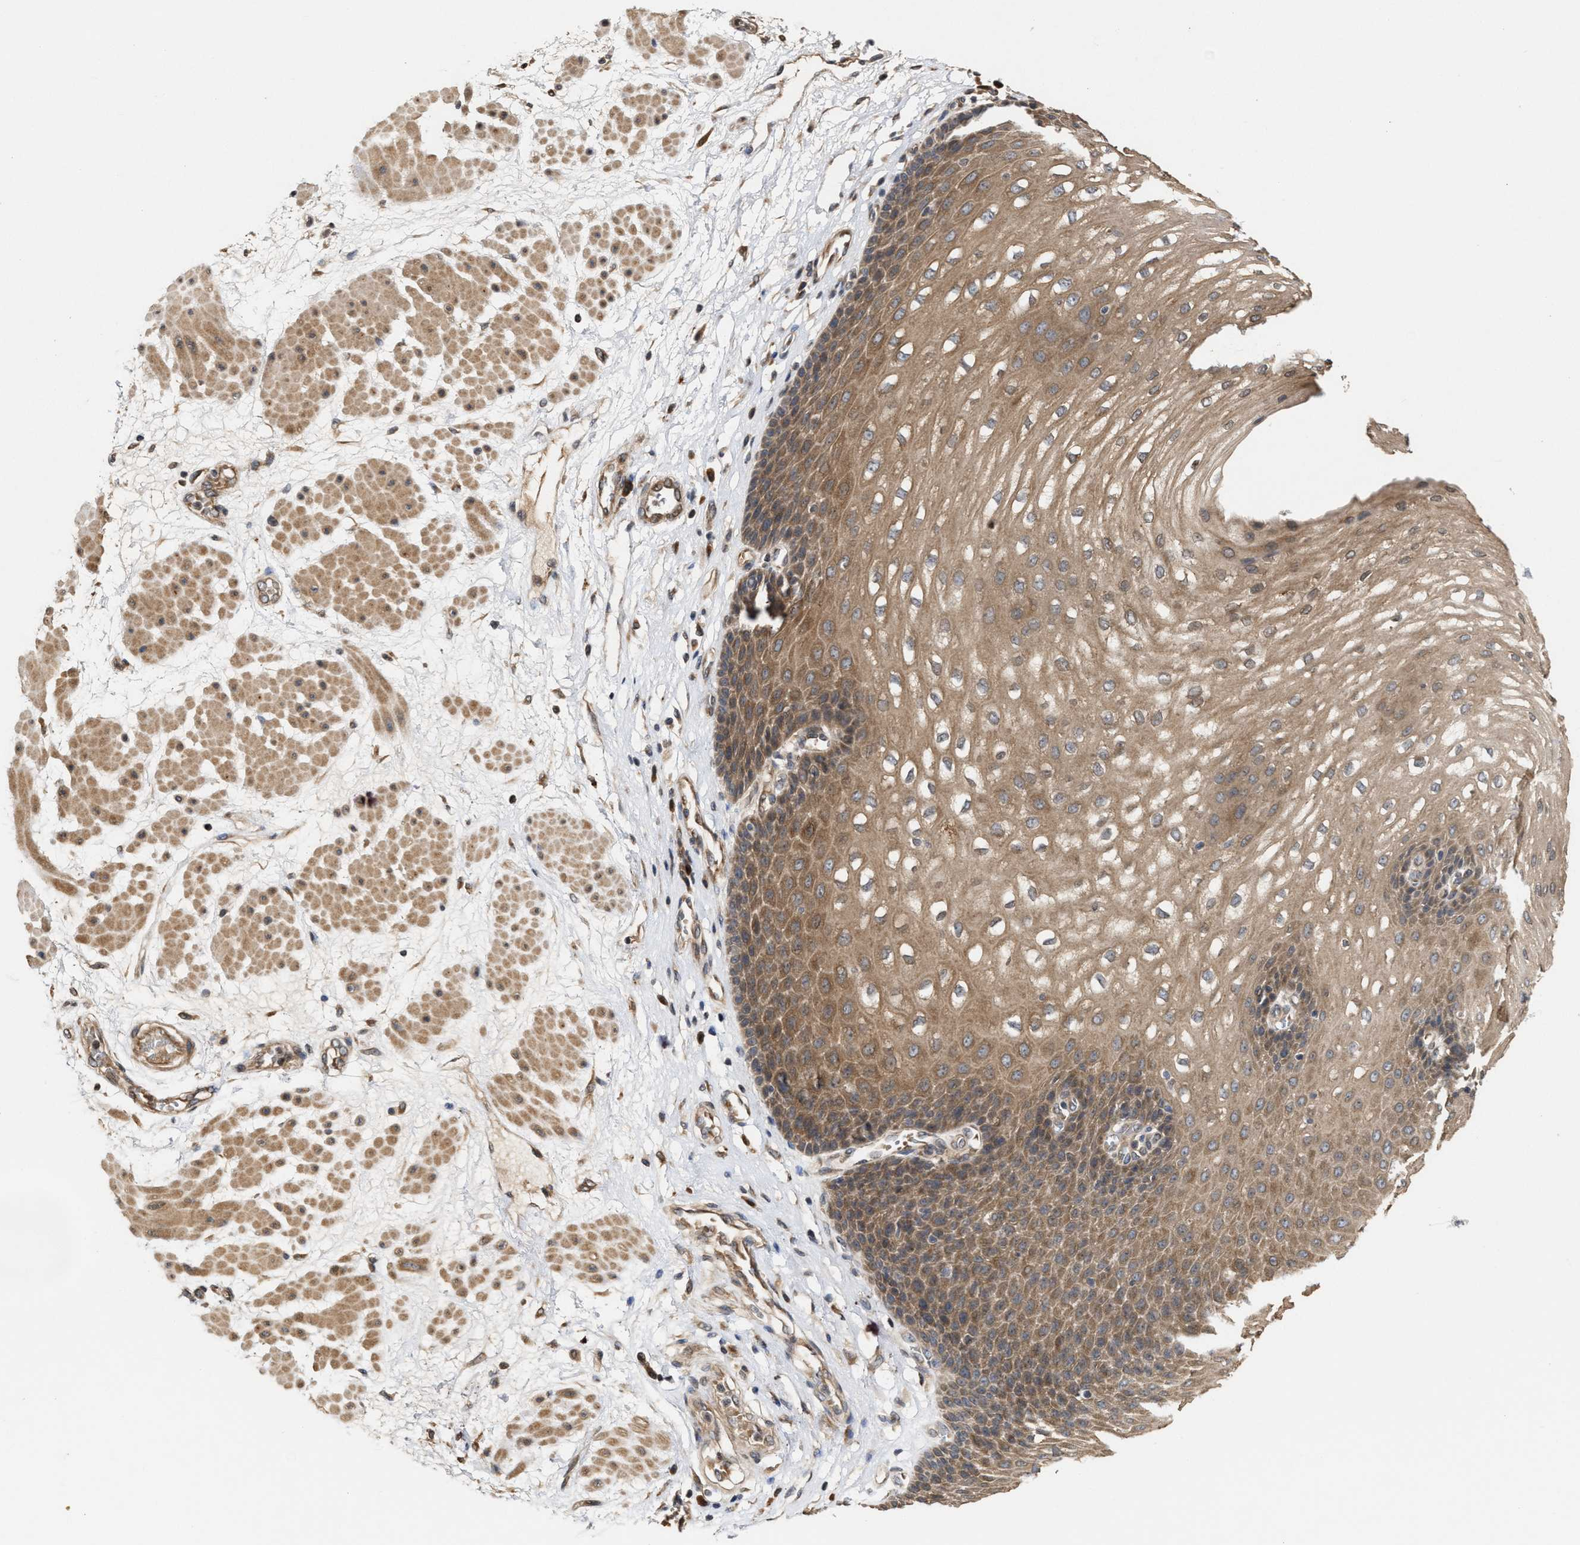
{"staining": {"intensity": "moderate", "quantity": ">75%", "location": "cytoplasmic/membranous"}, "tissue": "esophagus", "cell_type": "Squamous epithelial cells", "image_type": "normal", "snomed": [{"axis": "morphology", "description": "Normal tissue, NOS"}, {"axis": "topography", "description": "Esophagus"}], "caption": "A high-resolution histopathology image shows IHC staining of benign esophagus, which exhibits moderate cytoplasmic/membranous expression in about >75% of squamous epithelial cells.", "gene": "SAR1A", "patient": {"sex": "male", "age": 48}}